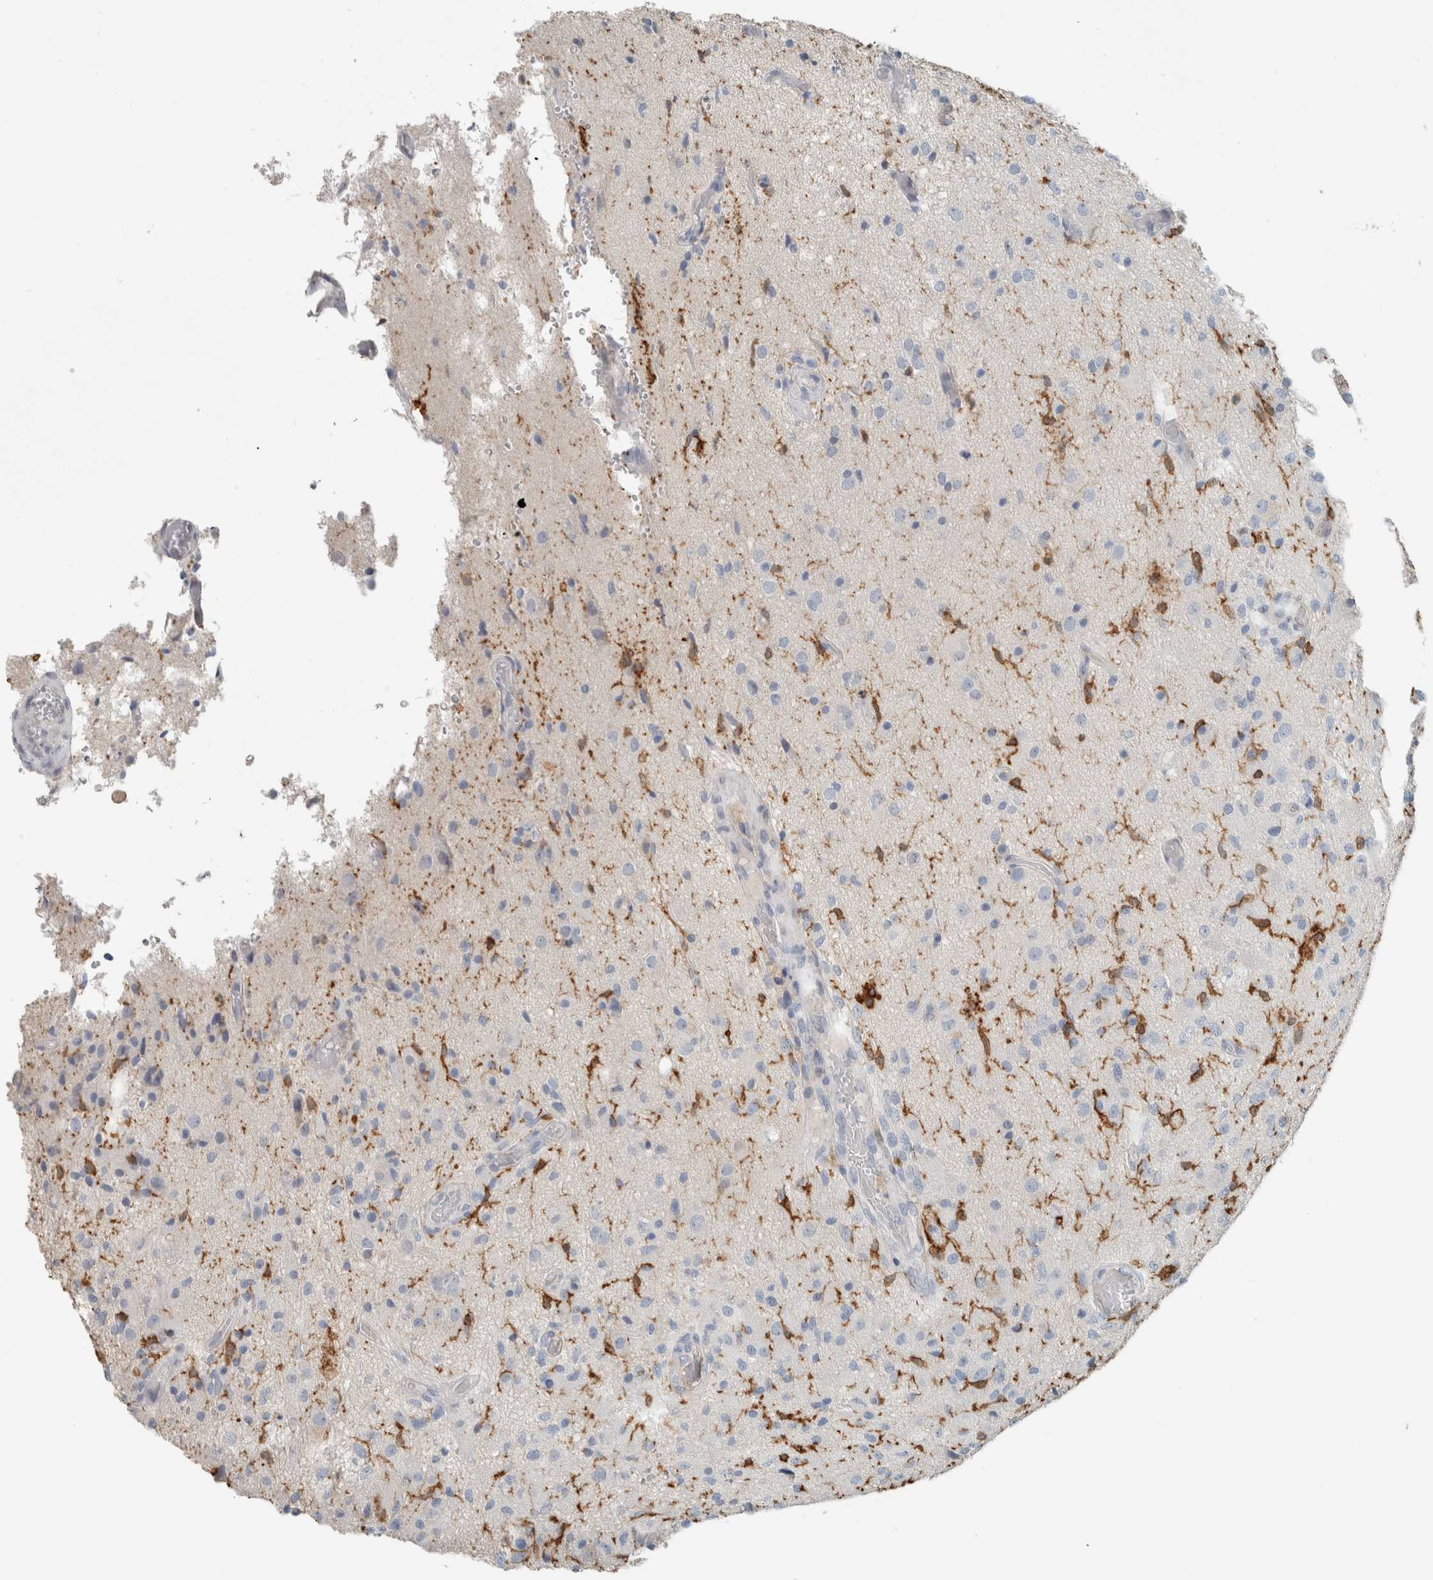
{"staining": {"intensity": "negative", "quantity": "none", "location": "none"}, "tissue": "glioma", "cell_type": "Tumor cells", "image_type": "cancer", "snomed": [{"axis": "morphology", "description": "Normal tissue, NOS"}, {"axis": "morphology", "description": "Glioma, malignant, High grade"}, {"axis": "topography", "description": "Cerebral cortex"}], "caption": "High power microscopy photomicrograph of an IHC micrograph of glioma, revealing no significant positivity in tumor cells. (Stains: DAB (3,3'-diaminobenzidine) immunohistochemistry with hematoxylin counter stain, Microscopy: brightfield microscopy at high magnification).", "gene": "SCIN", "patient": {"sex": "male", "age": 77}}